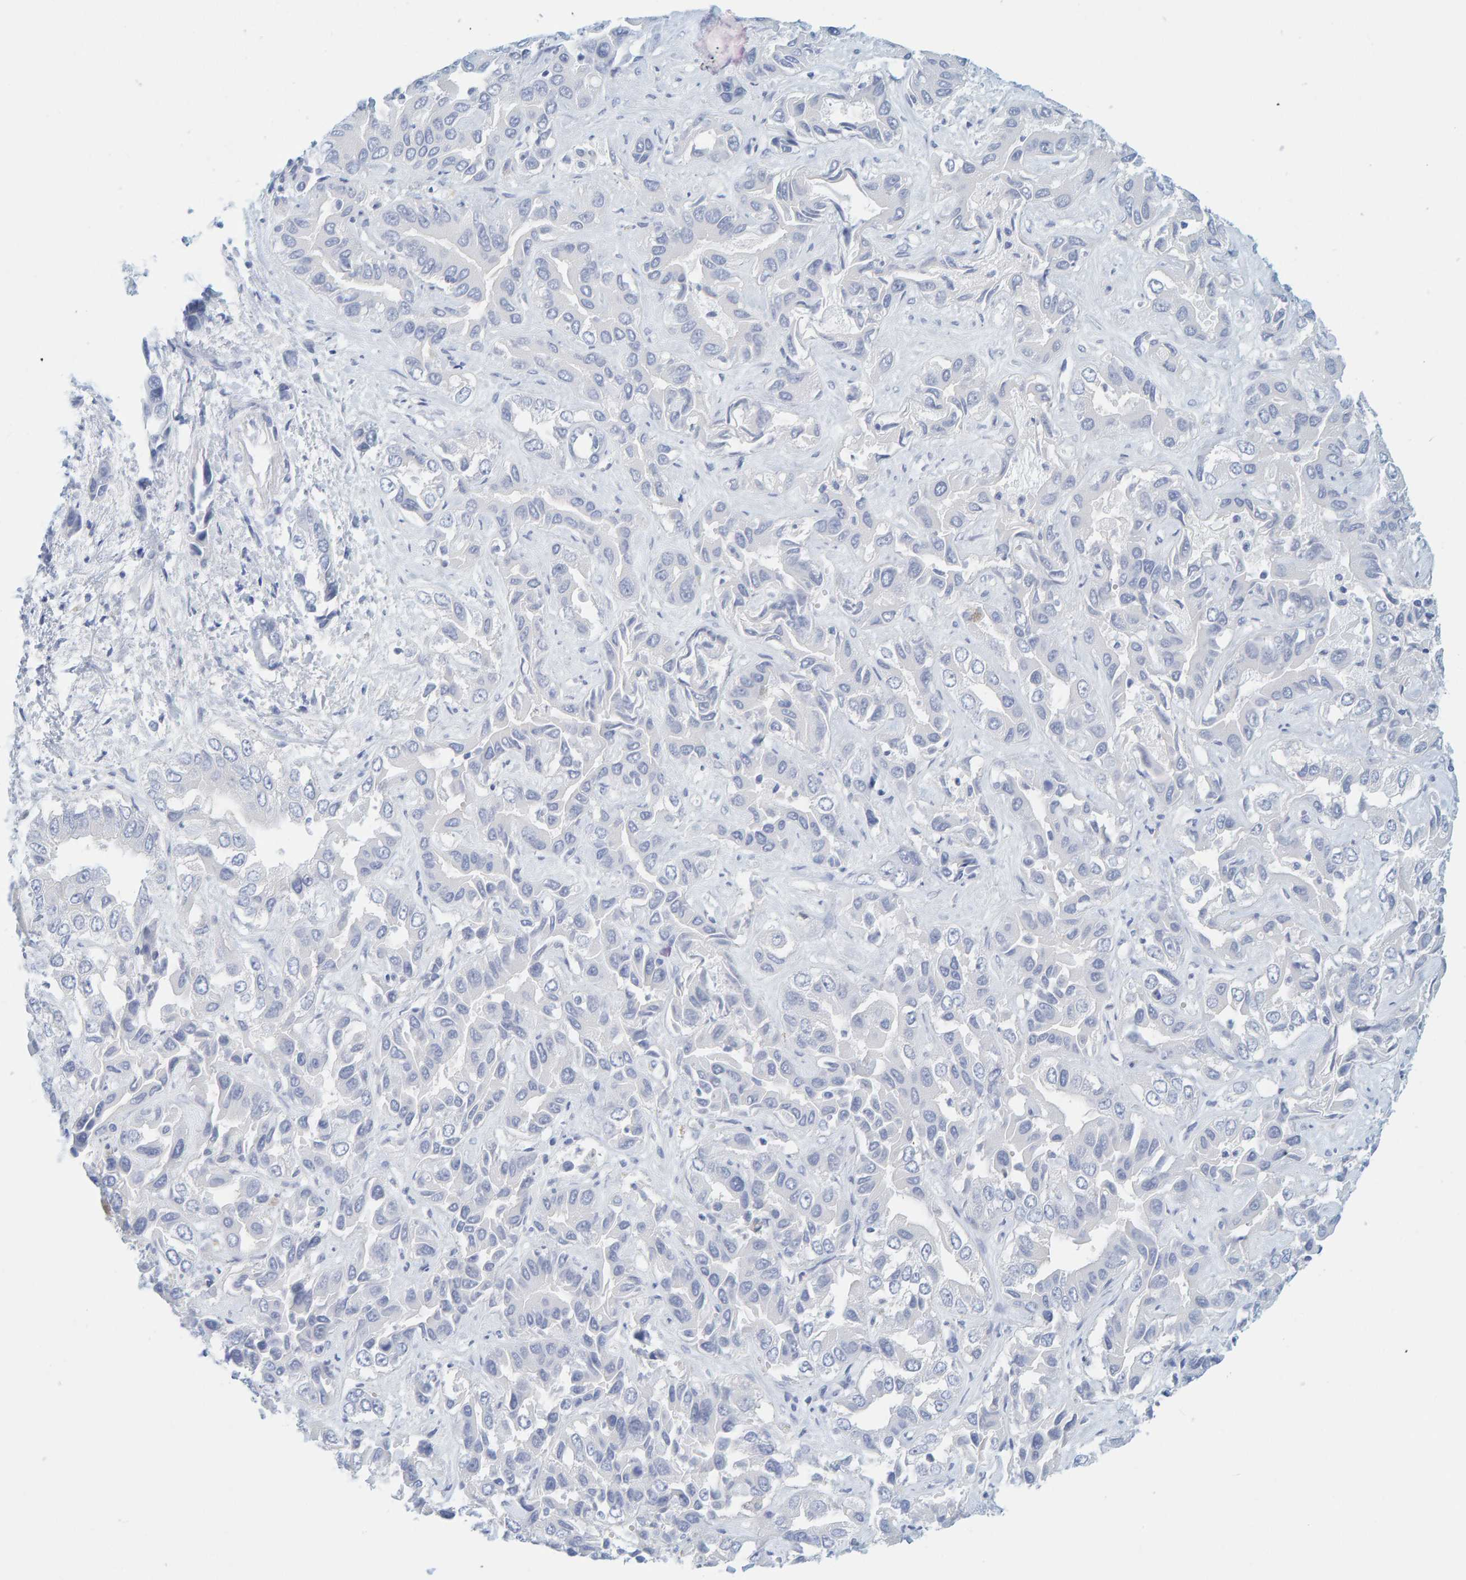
{"staining": {"intensity": "negative", "quantity": "none", "location": "none"}, "tissue": "liver cancer", "cell_type": "Tumor cells", "image_type": "cancer", "snomed": [{"axis": "morphology", "description": "Cholangiocarcinoma"}, {"axis": "topography", "description": "Liver"}], "caption": "IHC of liver cancer demonstrates no expression in tumor cells. (Immunohistochemistry (ihc), brightfield microscopy, high magnification).", "gene": "KLHL11", "patient": {"sex": "female", "age": 52}}